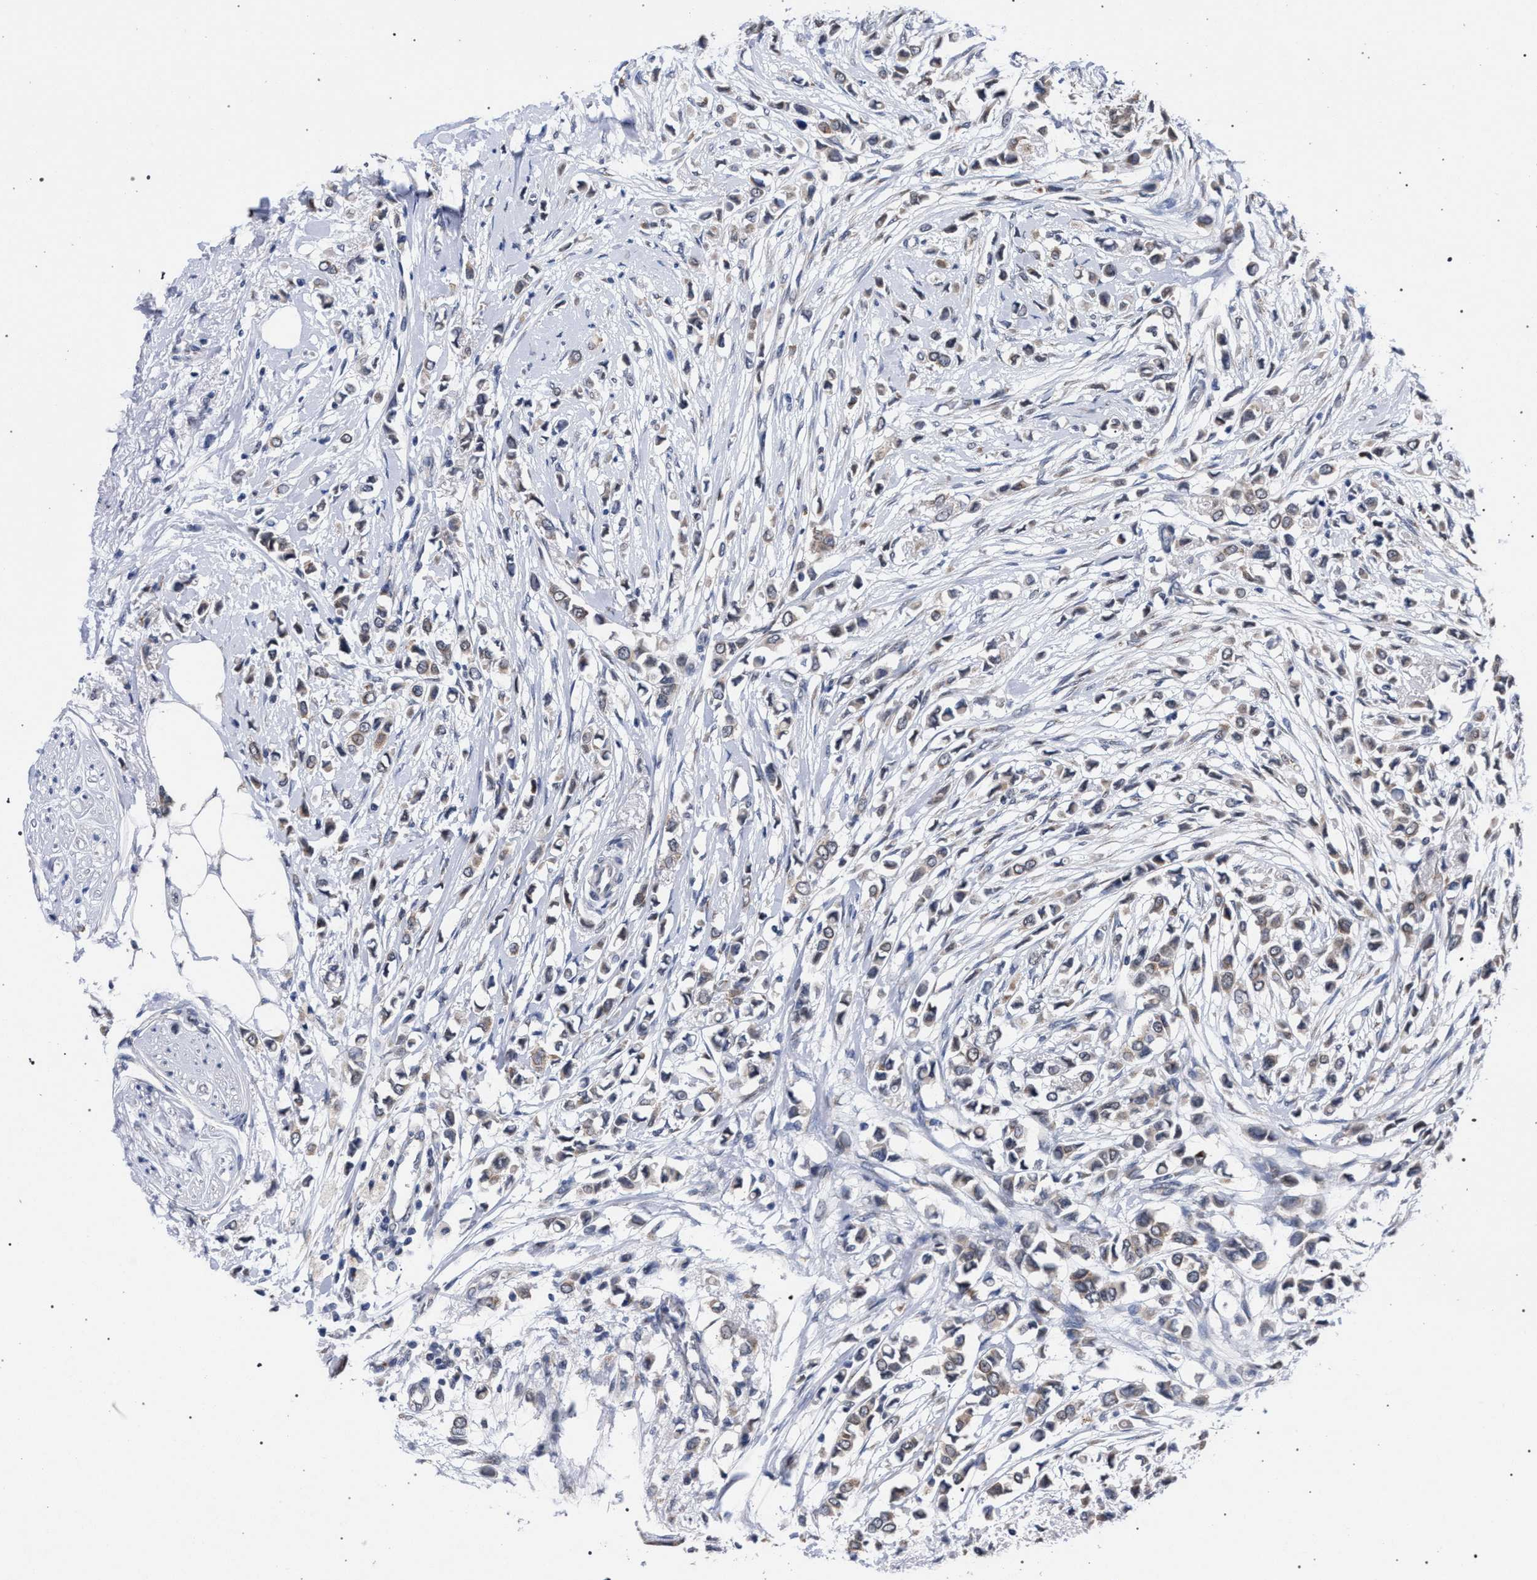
{"staining": {"intensity": "weak", "quantity": ">75%", "location": "cytoplasmic/membranous"}, "tissue": "breast cancer", "cell_type": "Tumor cells", "image_type": "cancer", "snomed": [{"axis": "morphology", "description": "Lobular carcinoma"}, {"axis": "topography", "description": "Breast"}], "caption": "Immunohistochemical staining of human lobular carcinoma (breast) exhibits weak cytoplasmic/membranous protein positivity in about >75% of tumor cells. (Stains: DAB (3,3'-diaminobenzidine) in brown, nuclei in blue, Microscopy: brightfield microscopy at high magnification).", "gene": "GOLGA2", "patient": {"sex": "female", "age": 51}}